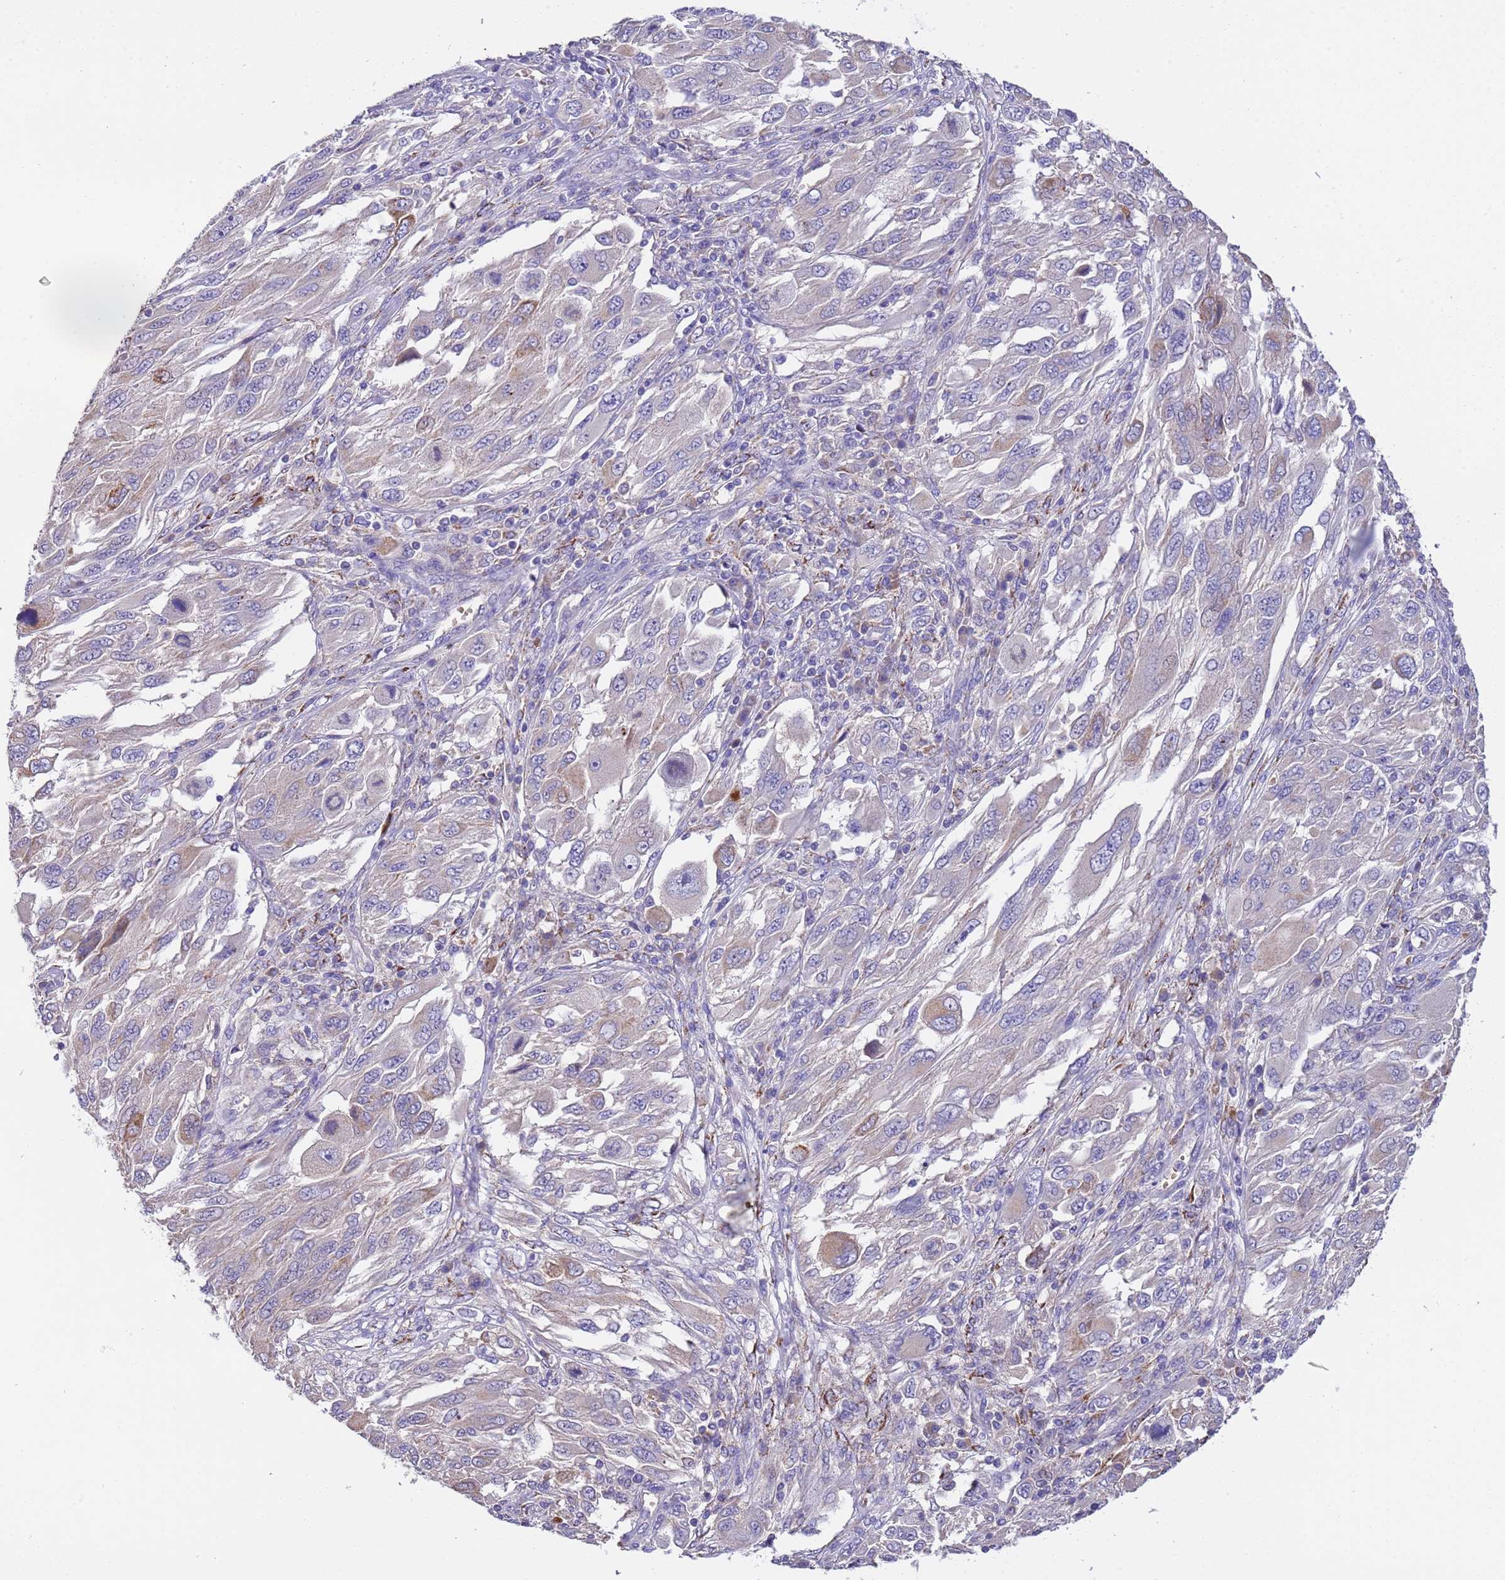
{"staining": {"intensity": "weak", "quantity": "<25%", "location": "cytoplasmic/membranous"}, "tissue": "melanoma", "cell_type": "Tumor cells", "image_type": "cancer", "snomed": [{"axis": "morphology", "description": "Malignant melanoma, NOS"}, {"axis": "topography", "description": "Skin"}], "caption": "IHC photomicrograph of neoplastic tissue: malignant melanoma stained with DAB displays no significant protein expression in tumor cells. (Brightfield microscopy of DAB (3,3'-diaminobenzidine) IHC at high magnification).", "gene": "SLC24A3", "patient": {"sex": "female", "age": 91}}